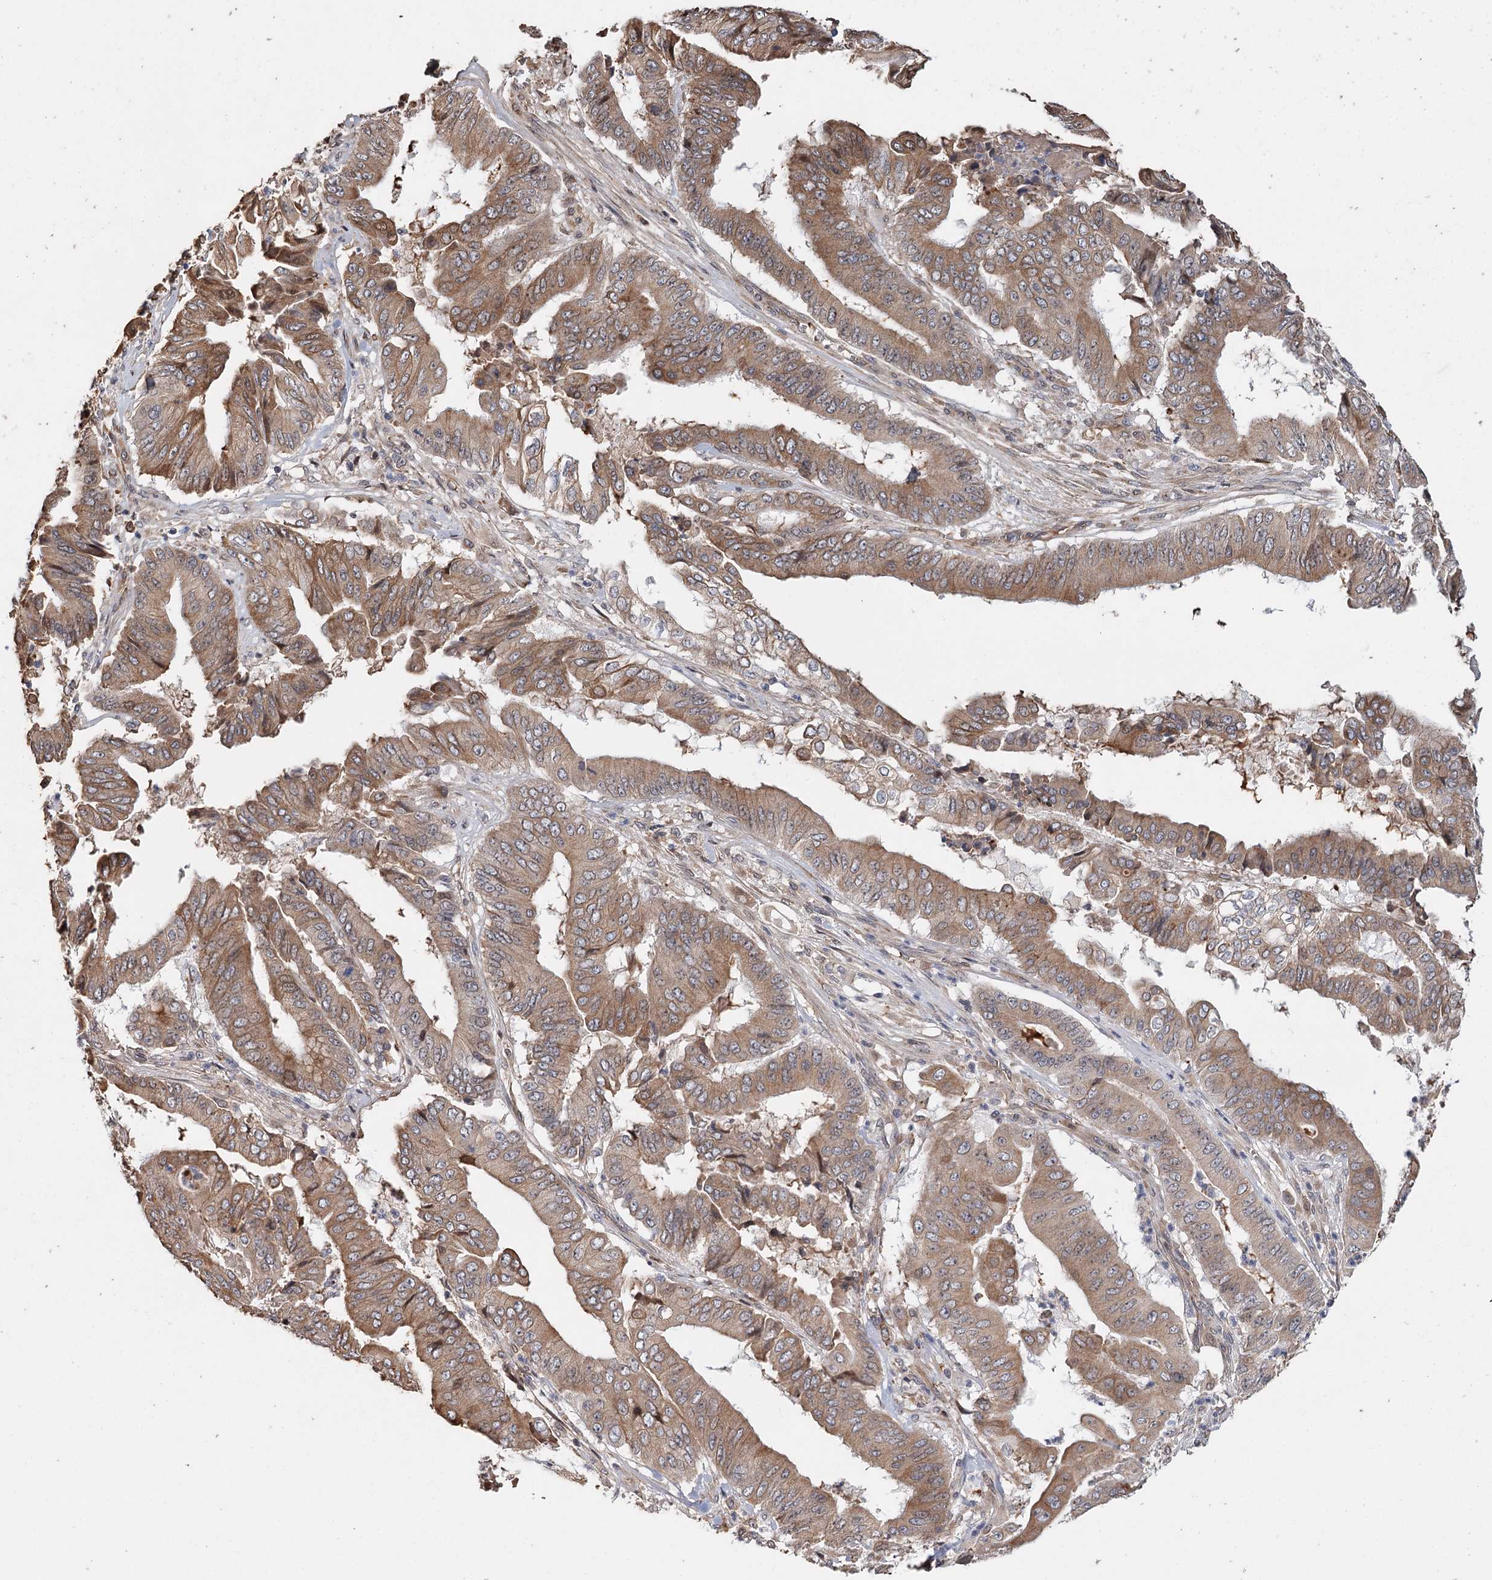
{"staining": {"intensity": "moderate", "quantity": ">75%", "location": "cytoplasmic/membranous"}, "tissue": "pancreatic cancer", "cell_type": "Tumor cells", "image_type": "cancer", "snomed": [{"axis": "morphology", "description": "Adenocarcinoma, NOS"}, {"axis": "topography", "description": "Pancreas"}], "caption": "Immunohistochemical staining of pancreatic adenocarcinoma reveals medium levels of moderate cytoplasmic/membranous positivity in about >75% of tumor cells.", "gene": "SYVN1", "patient": {"sex": "female", "age": 77}}